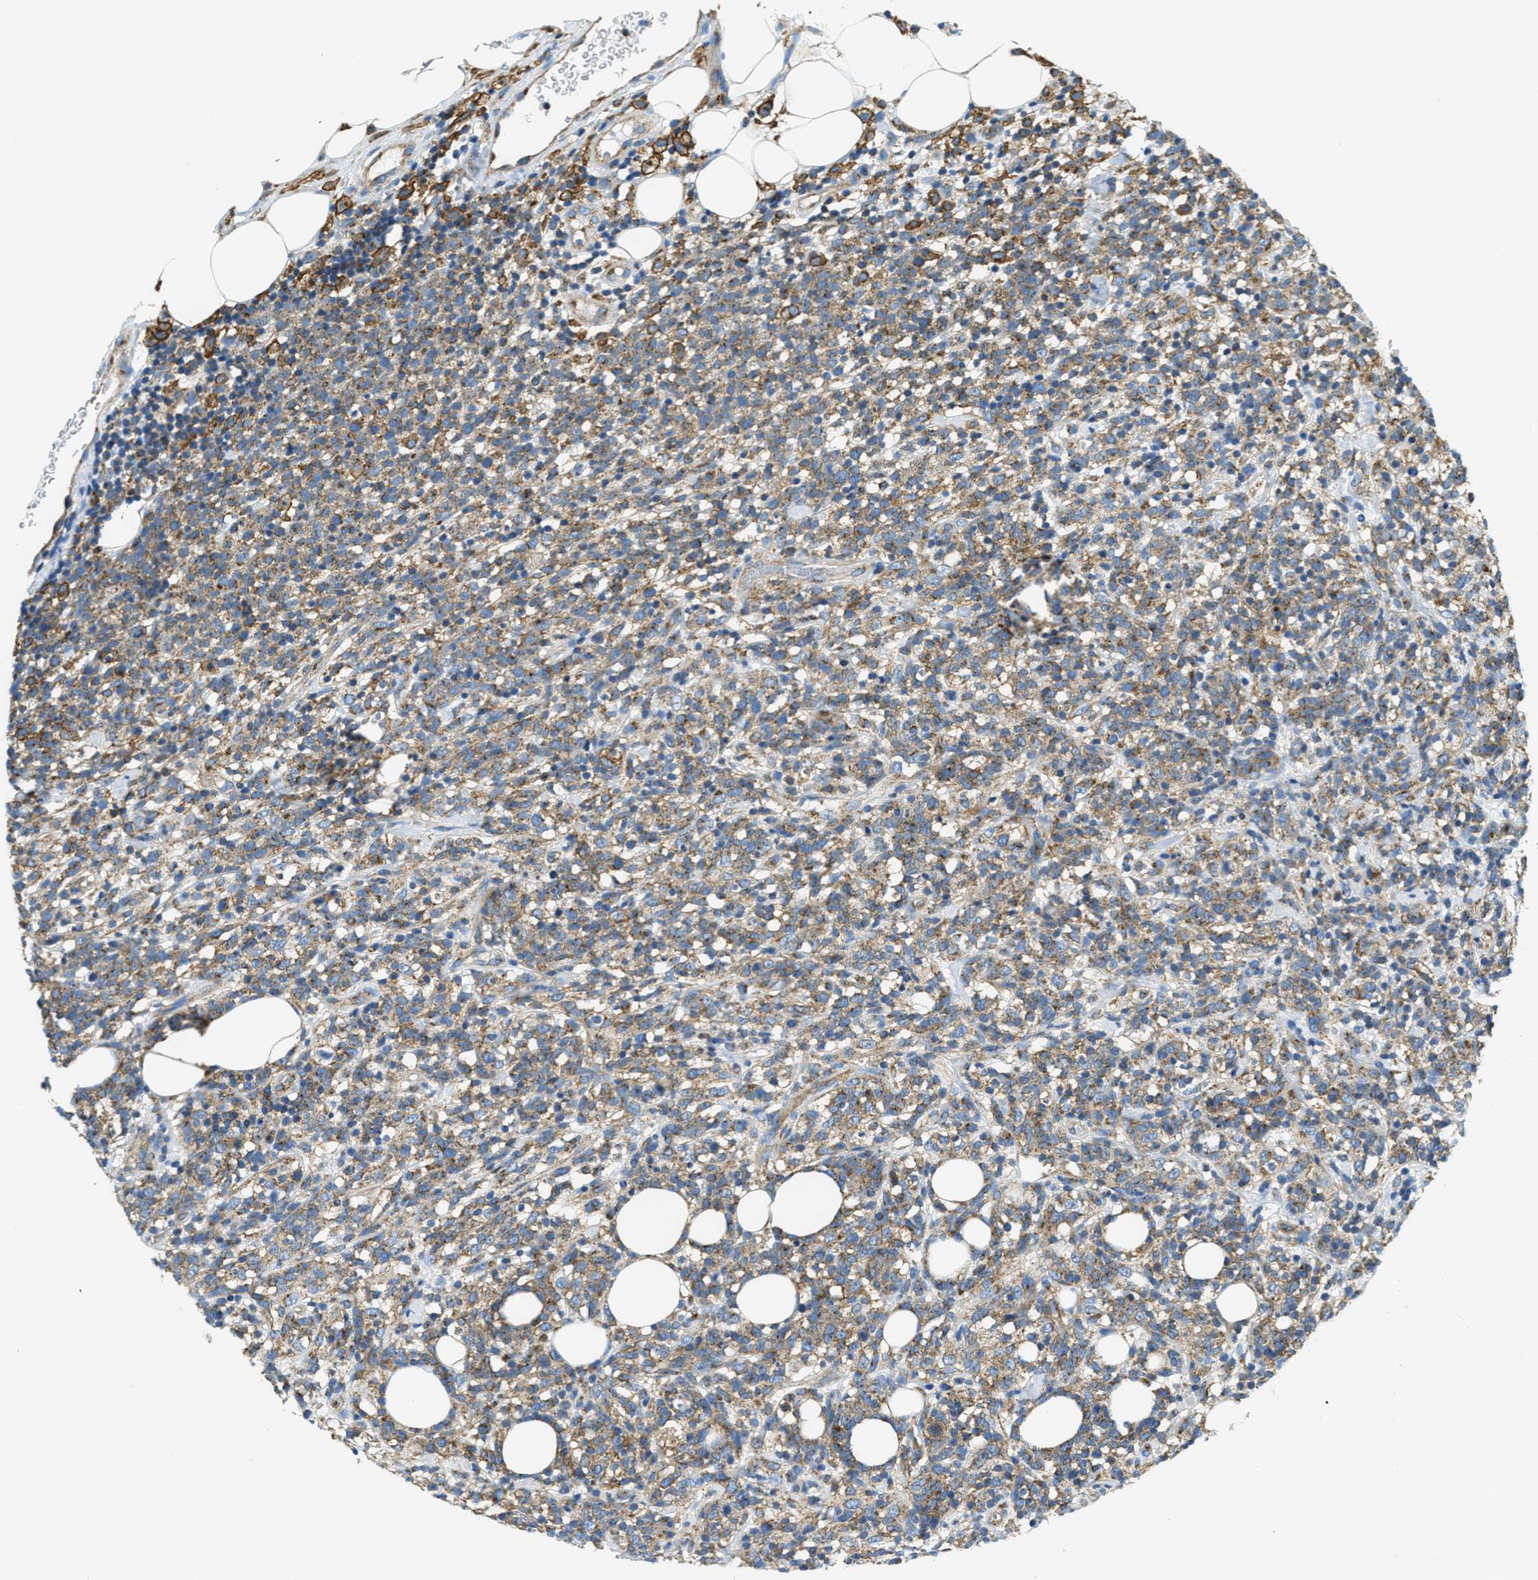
{"staining": {"intensity": "moderate", "quantity": ">75%", "location": "cytoplasmic/membranous"}, "tissue": "lymphoma", "cell_type": "Tumor cells", "image_type": "cancer", "snomed": [{"axis": "morphology", "description": "Malignant lymphoma, non-Hodgkin's type, High grade"}, {"axis": "topography", "description": "Lymph node"}], "caption": "Tumor cells exhibit medium levels of moderate cytoplasmic/membranous staining in approximately >75% of cells in human malignant lymphoma, non-Hodgkin's type (high-grade).", "gene": "AP2B1", "patient": {"sex": "female", "age": 73}}